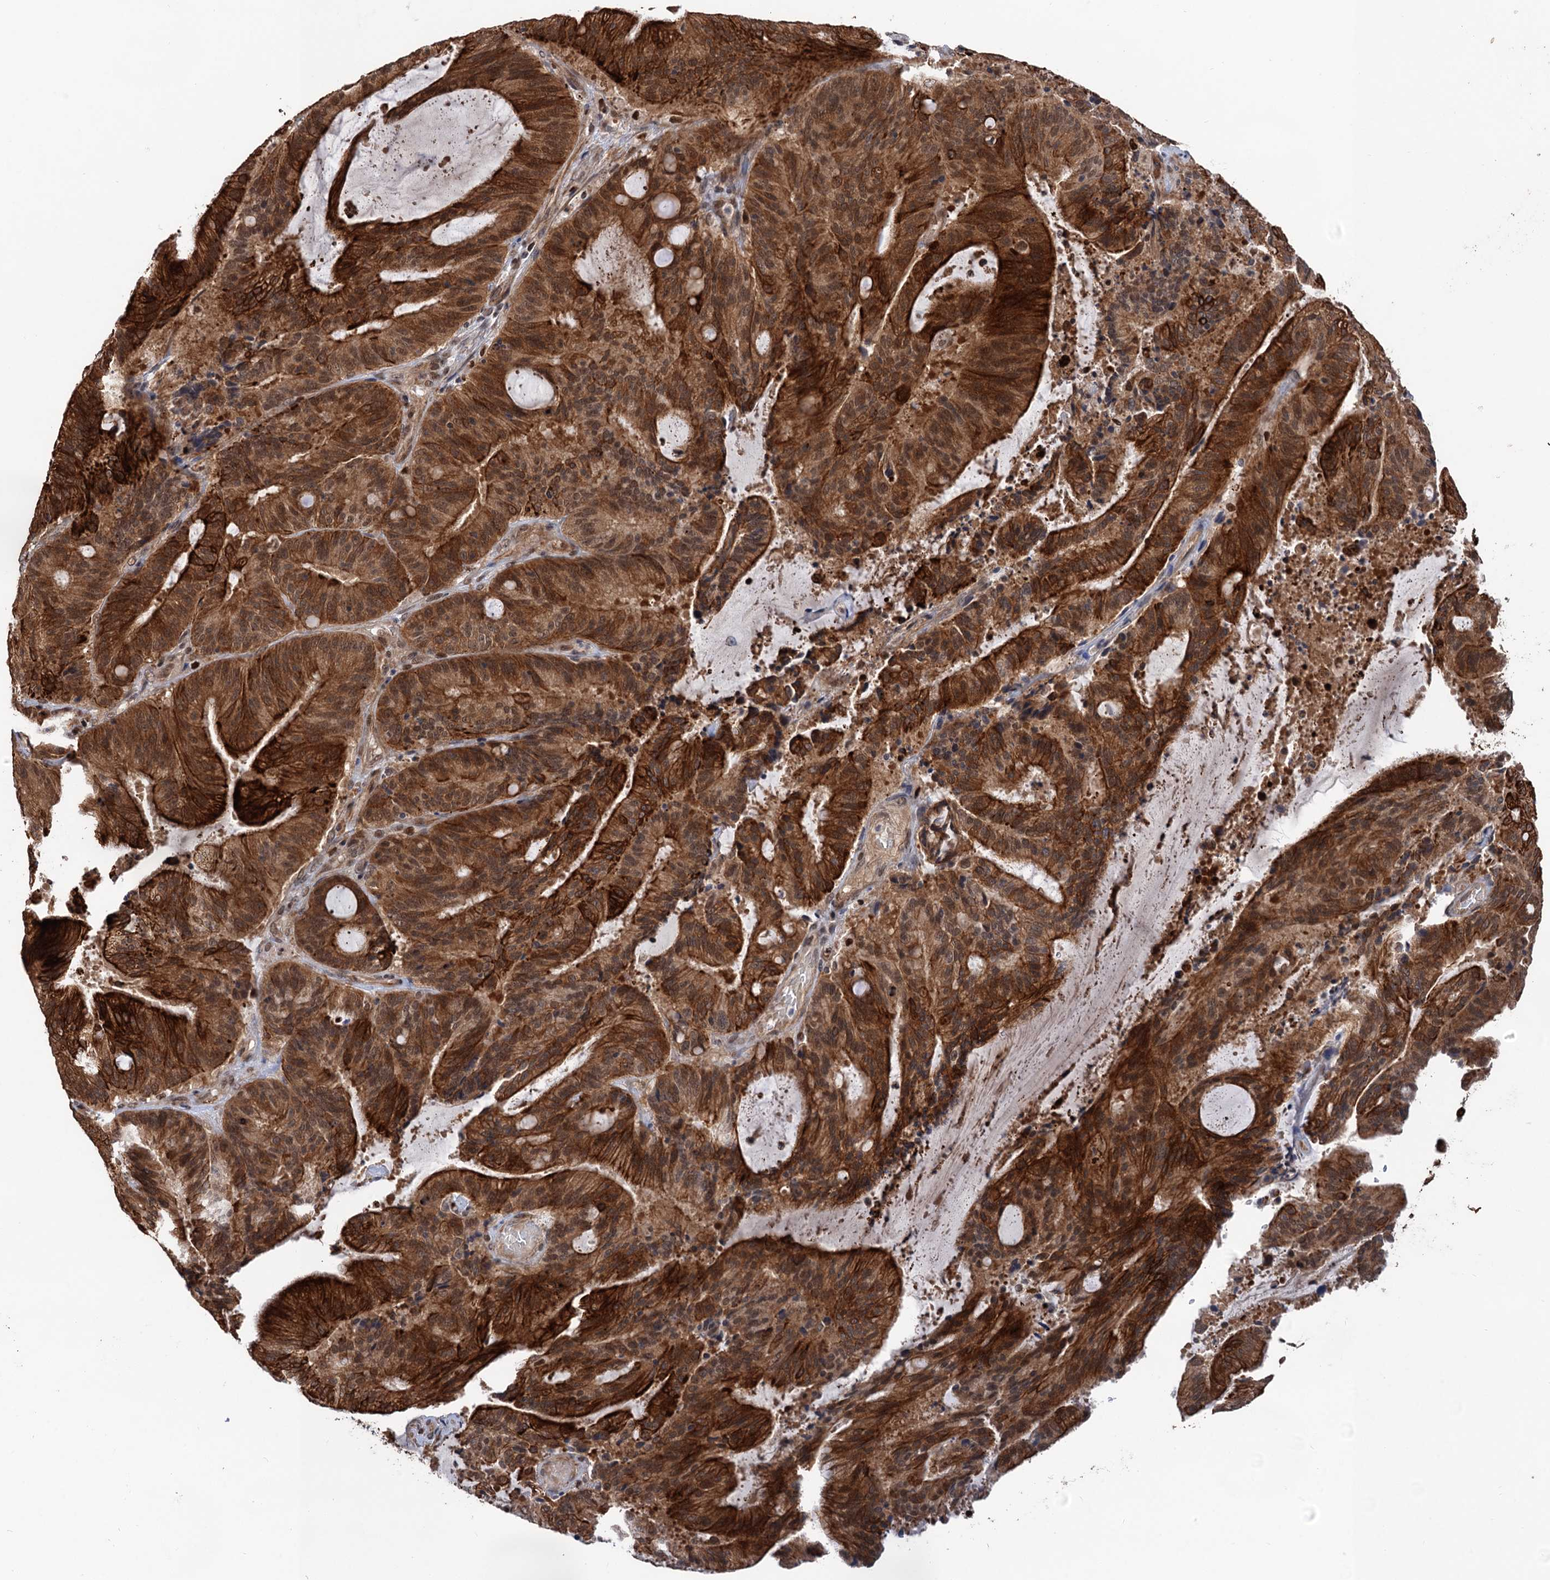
{"staining": {"intensity": "strong", "quantity": ">75%", "location": "cytoplasmic/membranous,nuclear"}, "tissue": "liver cancer", "cell_type": "Tumor cells", "image_type": "cancer", "snomed": [{"axis": "morphology", "description": "Normal tissue, NOS"}, {"axis": "morphology", "description": "Cholangiocarcinoma"}, {"axis": "topography", "description": "Liver"}, {"axis": "topography", "description": "Peripheral nerve tissue"}], "caption": "Immunohistochemical staining of human liver cholangiocarcinoma demonstrates strong cytoplasmic/membranous and nuclear protein positivity in approximately >75% of tumor cells.", "gene": "TTC31", "patient": {"sex": "female", "age": 73}}